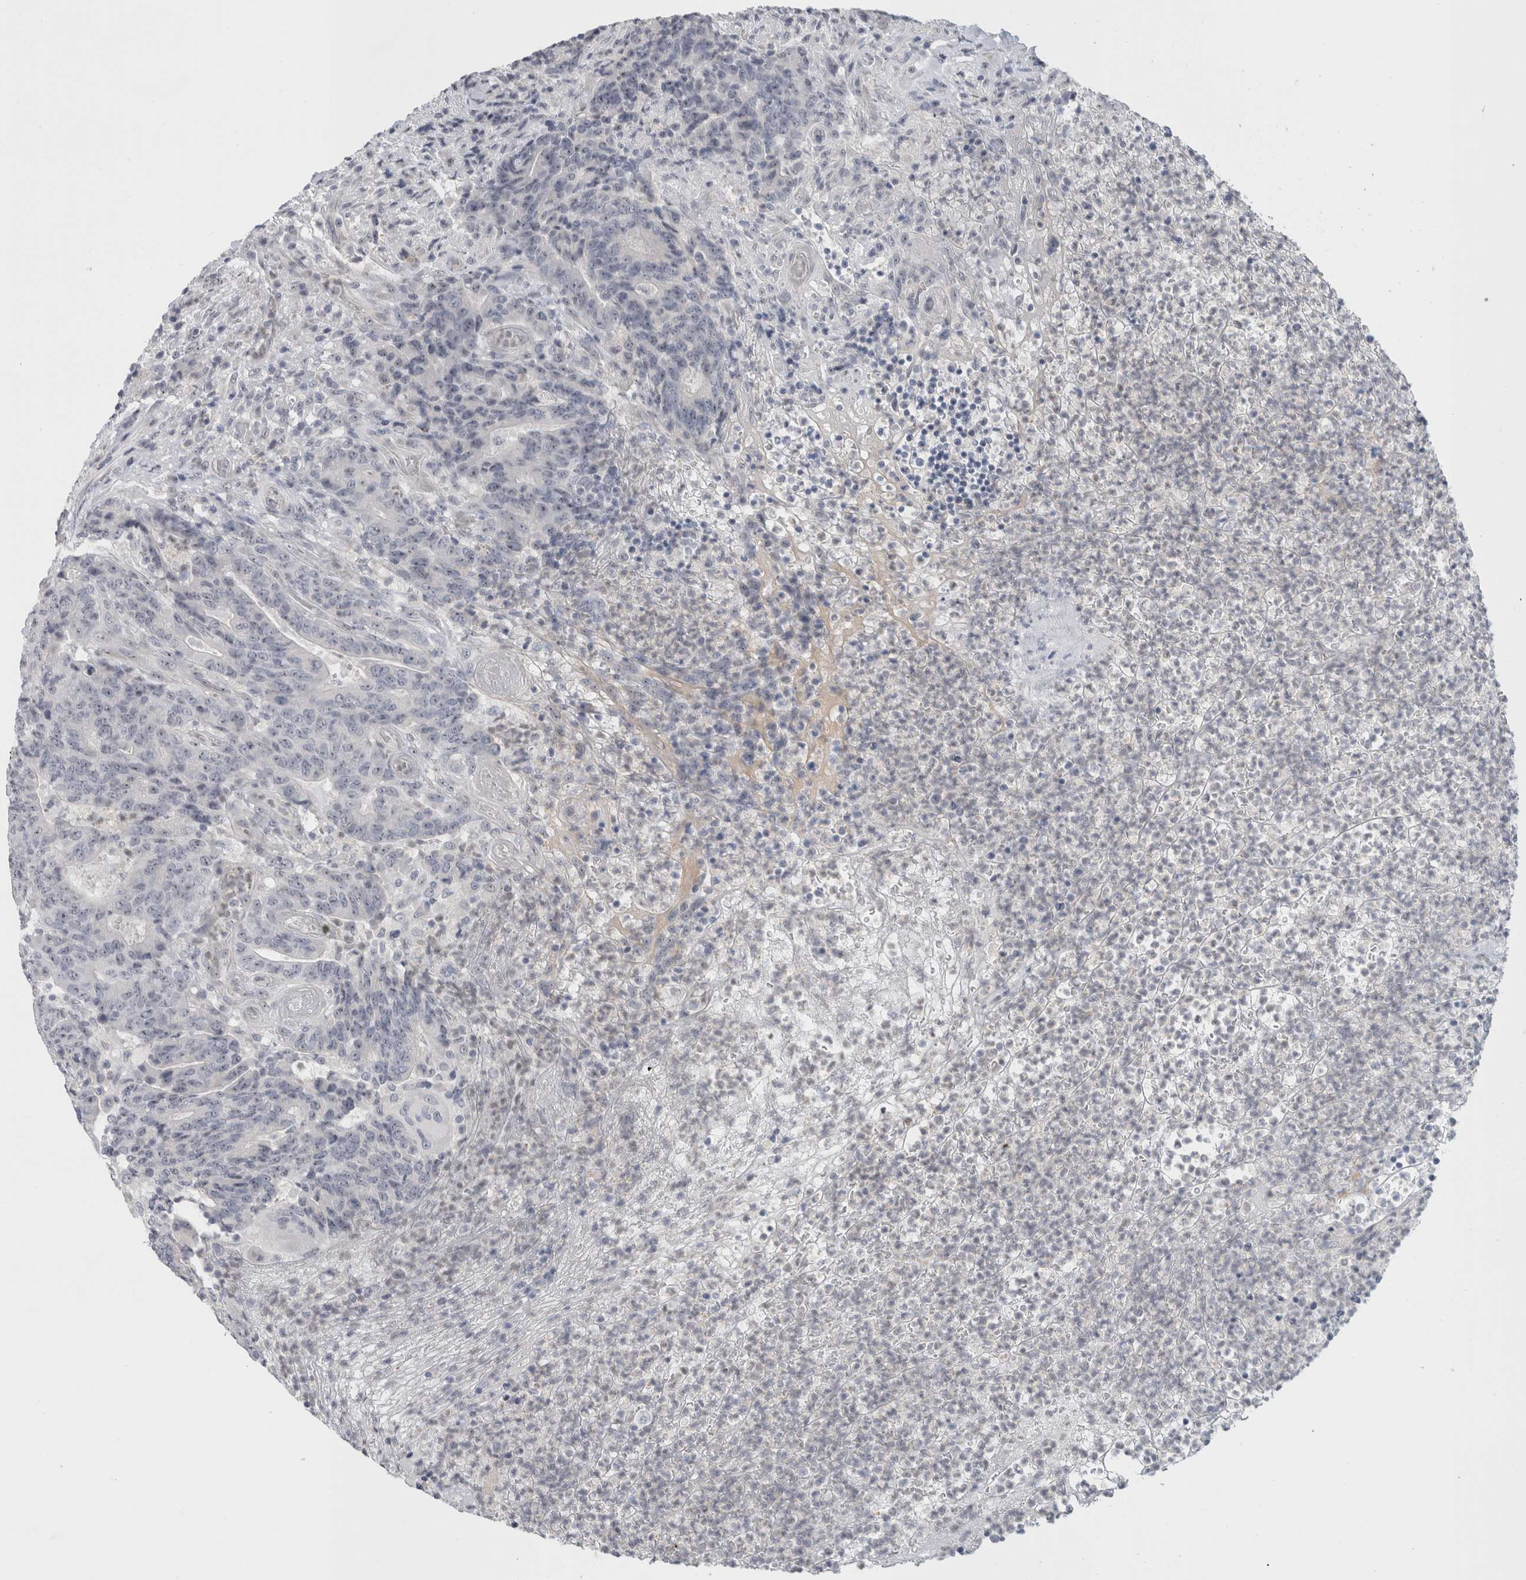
{"staining": {"intensity": "negative", "quantity": "none", "location": "none"}, "tissue": "colorectal cancer", "cell_type": "Tumor cells", "image_type": "cancer", "snomed": [{"axis": "morphology", "description": "Normal tissue, NOS"}, {"axis": "morphology", "description": "Adenocarcinoma, NOS"}, {"axis": "topography", "description": "Colon"}], "caption": "DAB immunohistochemical staining of colorectal cancer shows no significant staining in tumor cells.", "gene": "FMR1NB", "patient": {"sex": "female", "age": 75}}